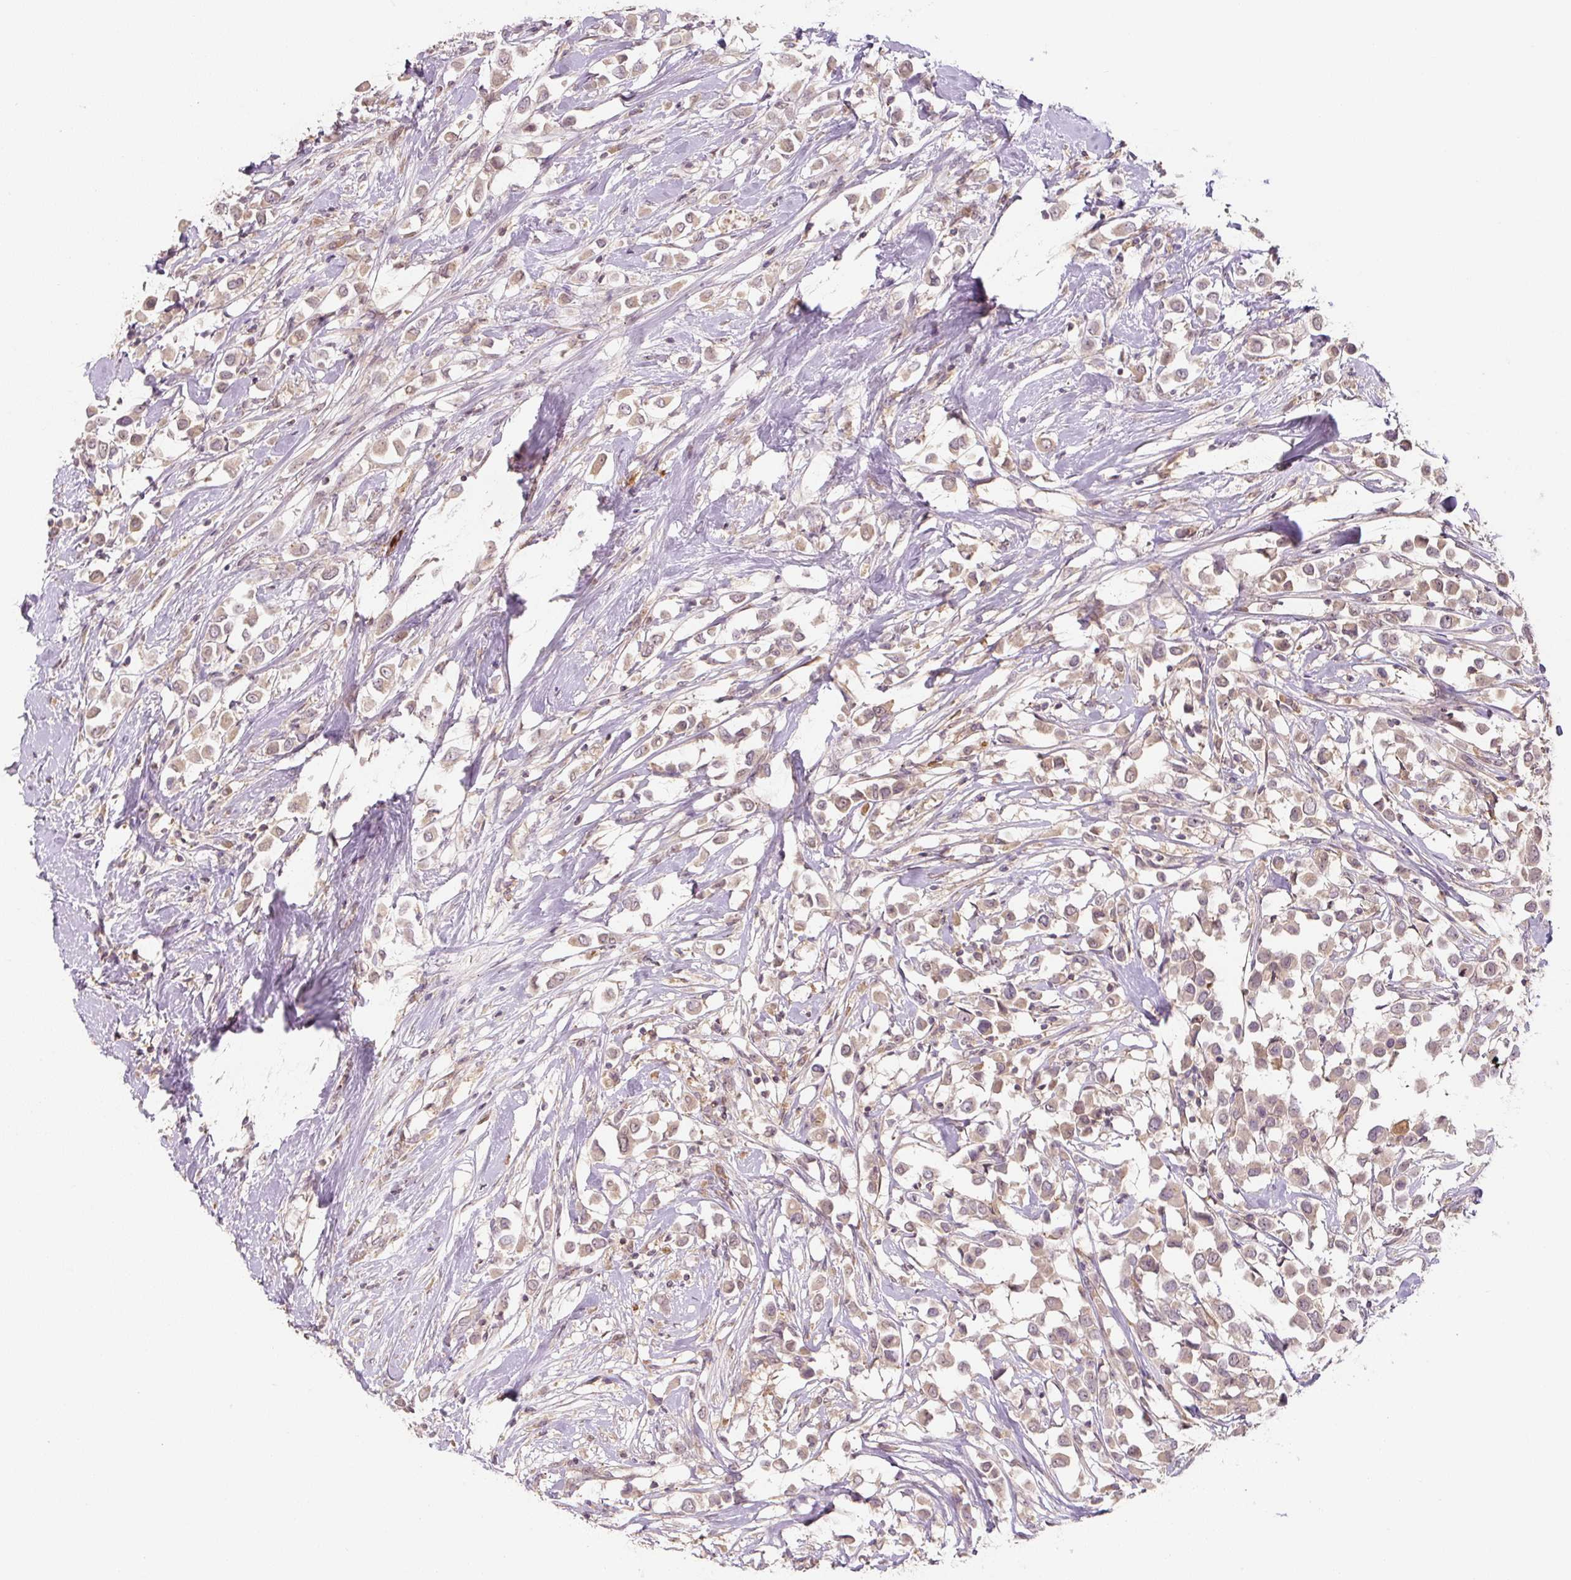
{"staining": {"intensity": "weak", "quantity": "25%-75%", "location": "cytoplasmic/membranous"}, "tissue": "breast cancer", "cell_type": "Tumor cells", "image_type": "cancer", "snomed": [{"axis": "morphology", "description": "Duct carcinoma"}, {"axis": "topography", "description": "Breast"}], "caption": "Protein expression analysis of human infiltrating ductal carcinoma (breast) reveals weak cytoplasmic/membranous expression in about 25%-75% of tumor cells.", "gene": "C2orf73", "patient": {"sex": "female", "age": 61}}